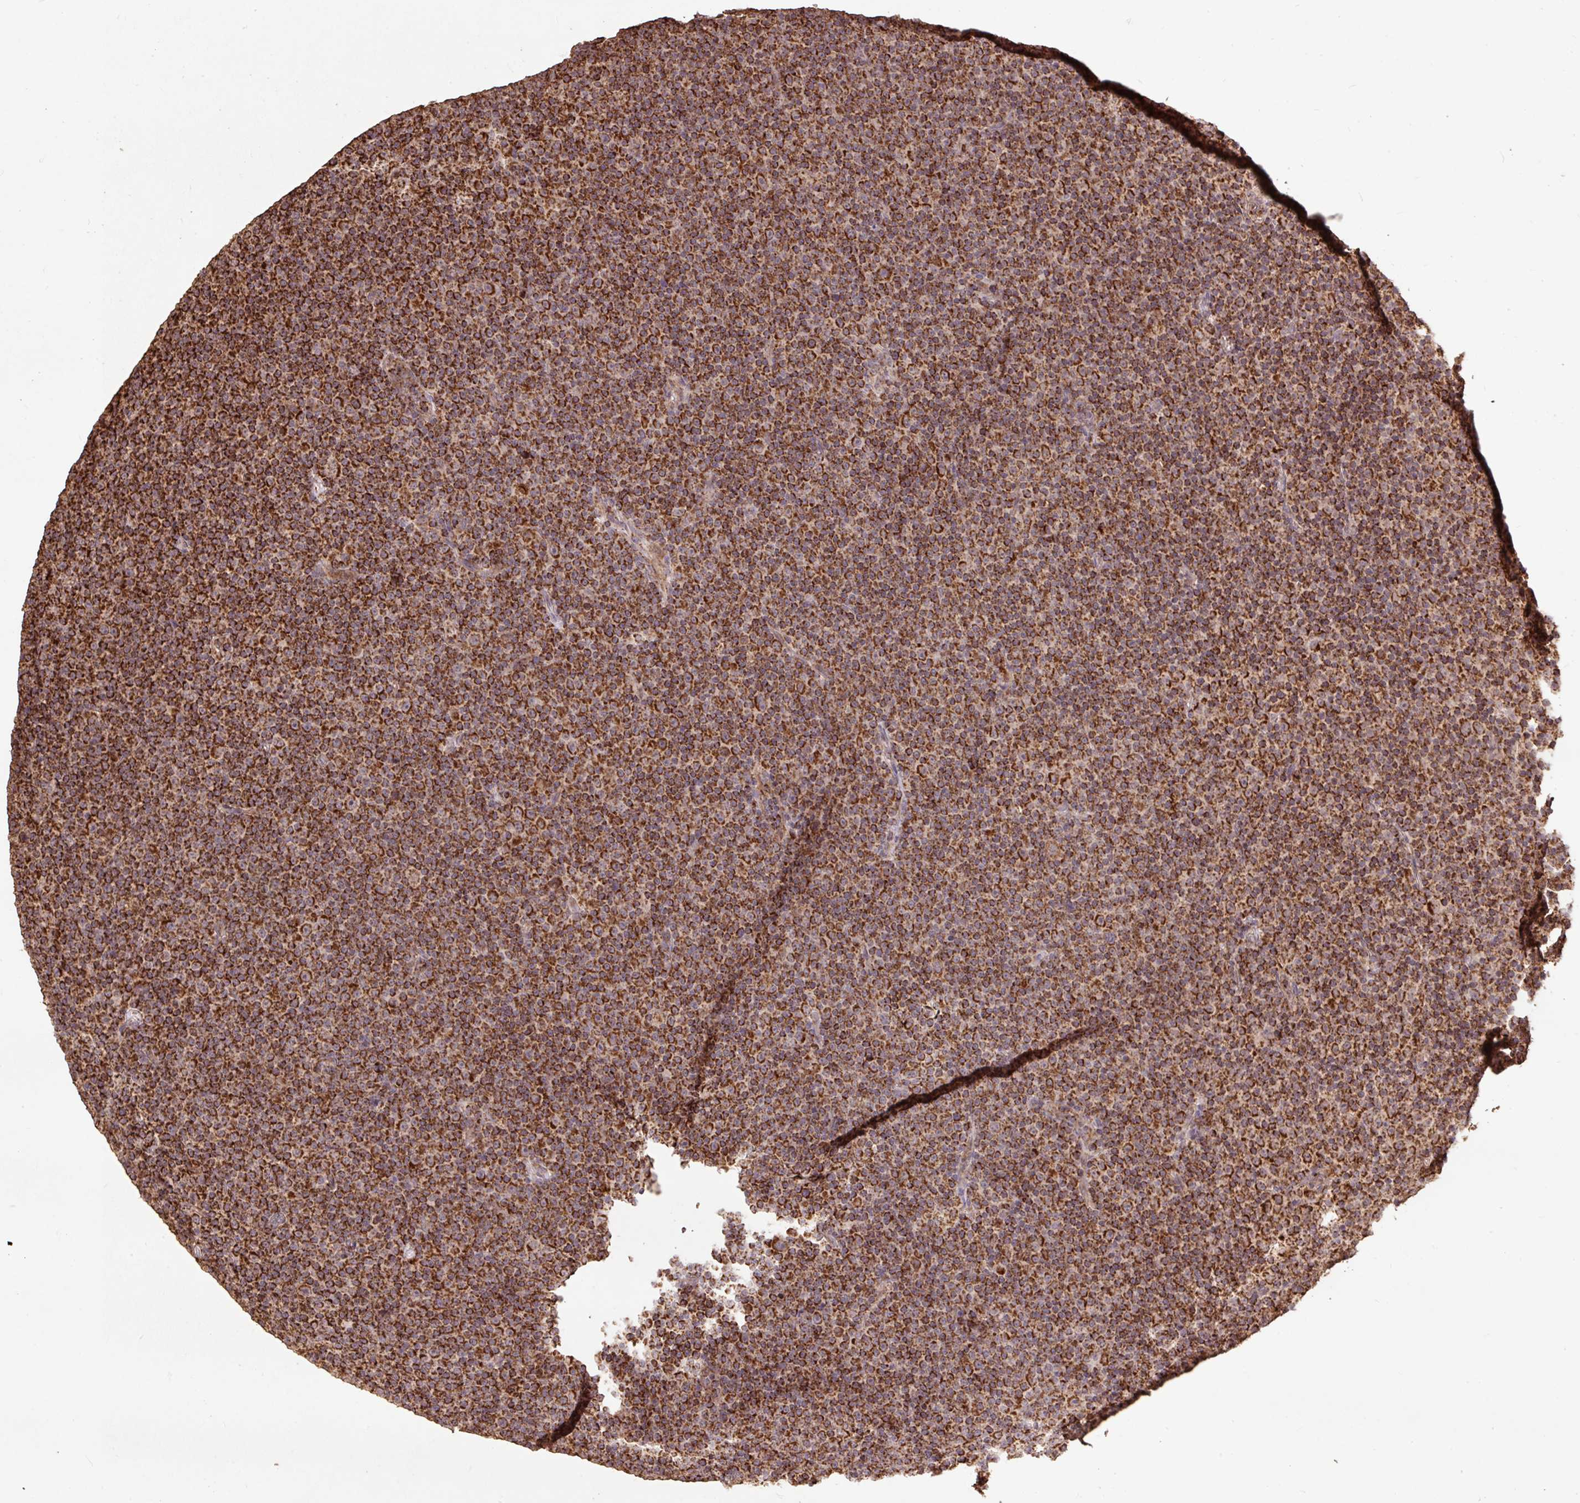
{"staining": {"intensity": "moderate", "quantity": ">75%", "location": "cytoplasmic/membranous"}, "tissue": "lymphoma", "cell_type": "Tumor cells", "image_type": "cancer", "snomed": [{"axis": "morphology", "description": "Malignant lymphoma, non-Hodgkin's type, Low grade"}, {"axis": "topography", "description": "Lymph node"}], "caption": "This image exhibits IHC staining of human lymphoma, with medium moderate cytoplasmic/membranous expression in approximately >75% of tumor cells.", "gene": "ATP5F1A", "patient": {"sex": "female", "age": 67}}